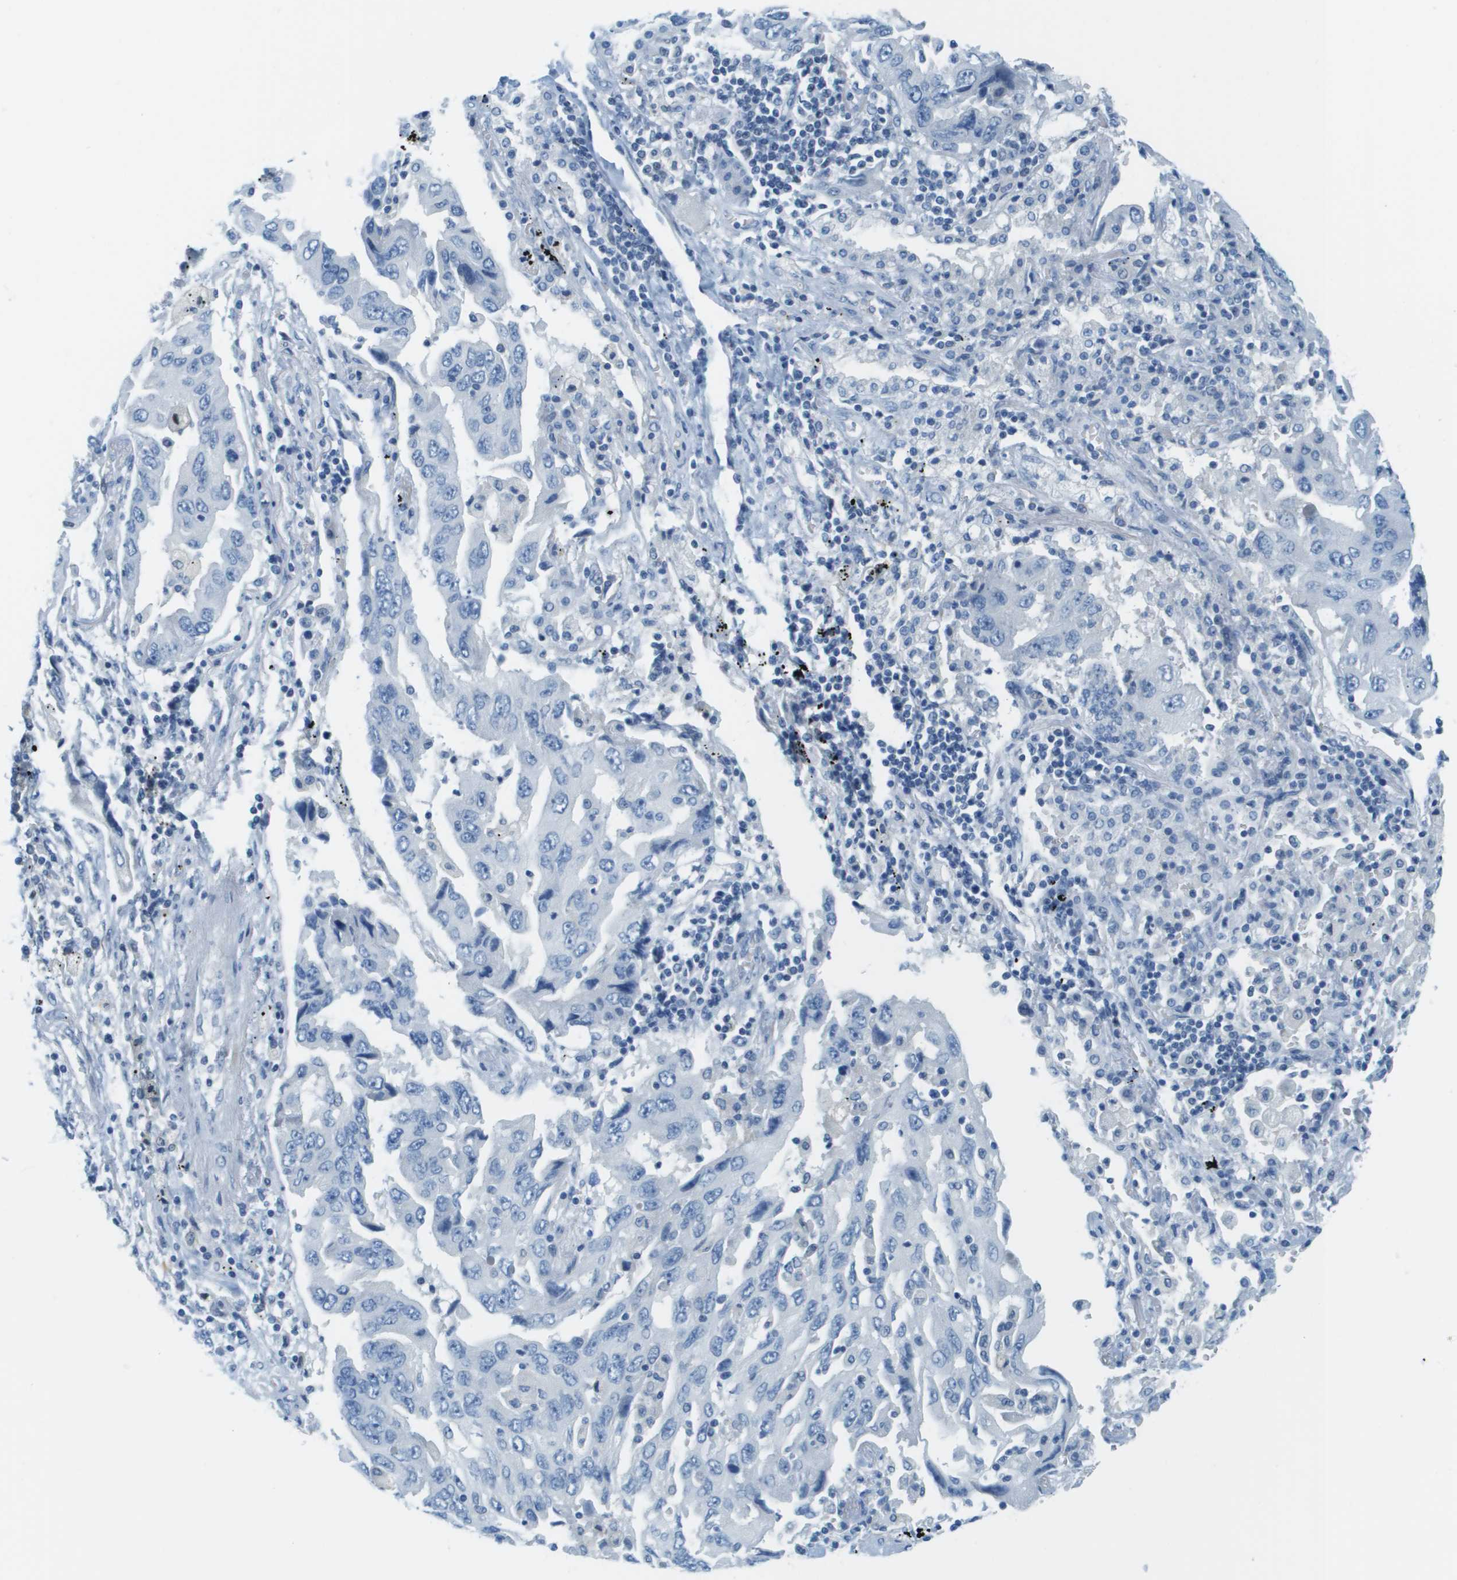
{"staining": {"intensity": "negative", "quantity": "none", "location": "none"}, "tissue": "lung cancer", "cell_type": "Tumor cells", "image_type": "cancer", "snomed": [{"axis": "morphology", "description": "Adenocarcinoma, NOS"}, {"axis": "topography", "description": "Lung"}], "caption": "IHC of human lung adenocarcinoma exhibits no expression in tumor cells.", "gene": "CDHR2", "patient": {"sex": "female", "age": 65}}